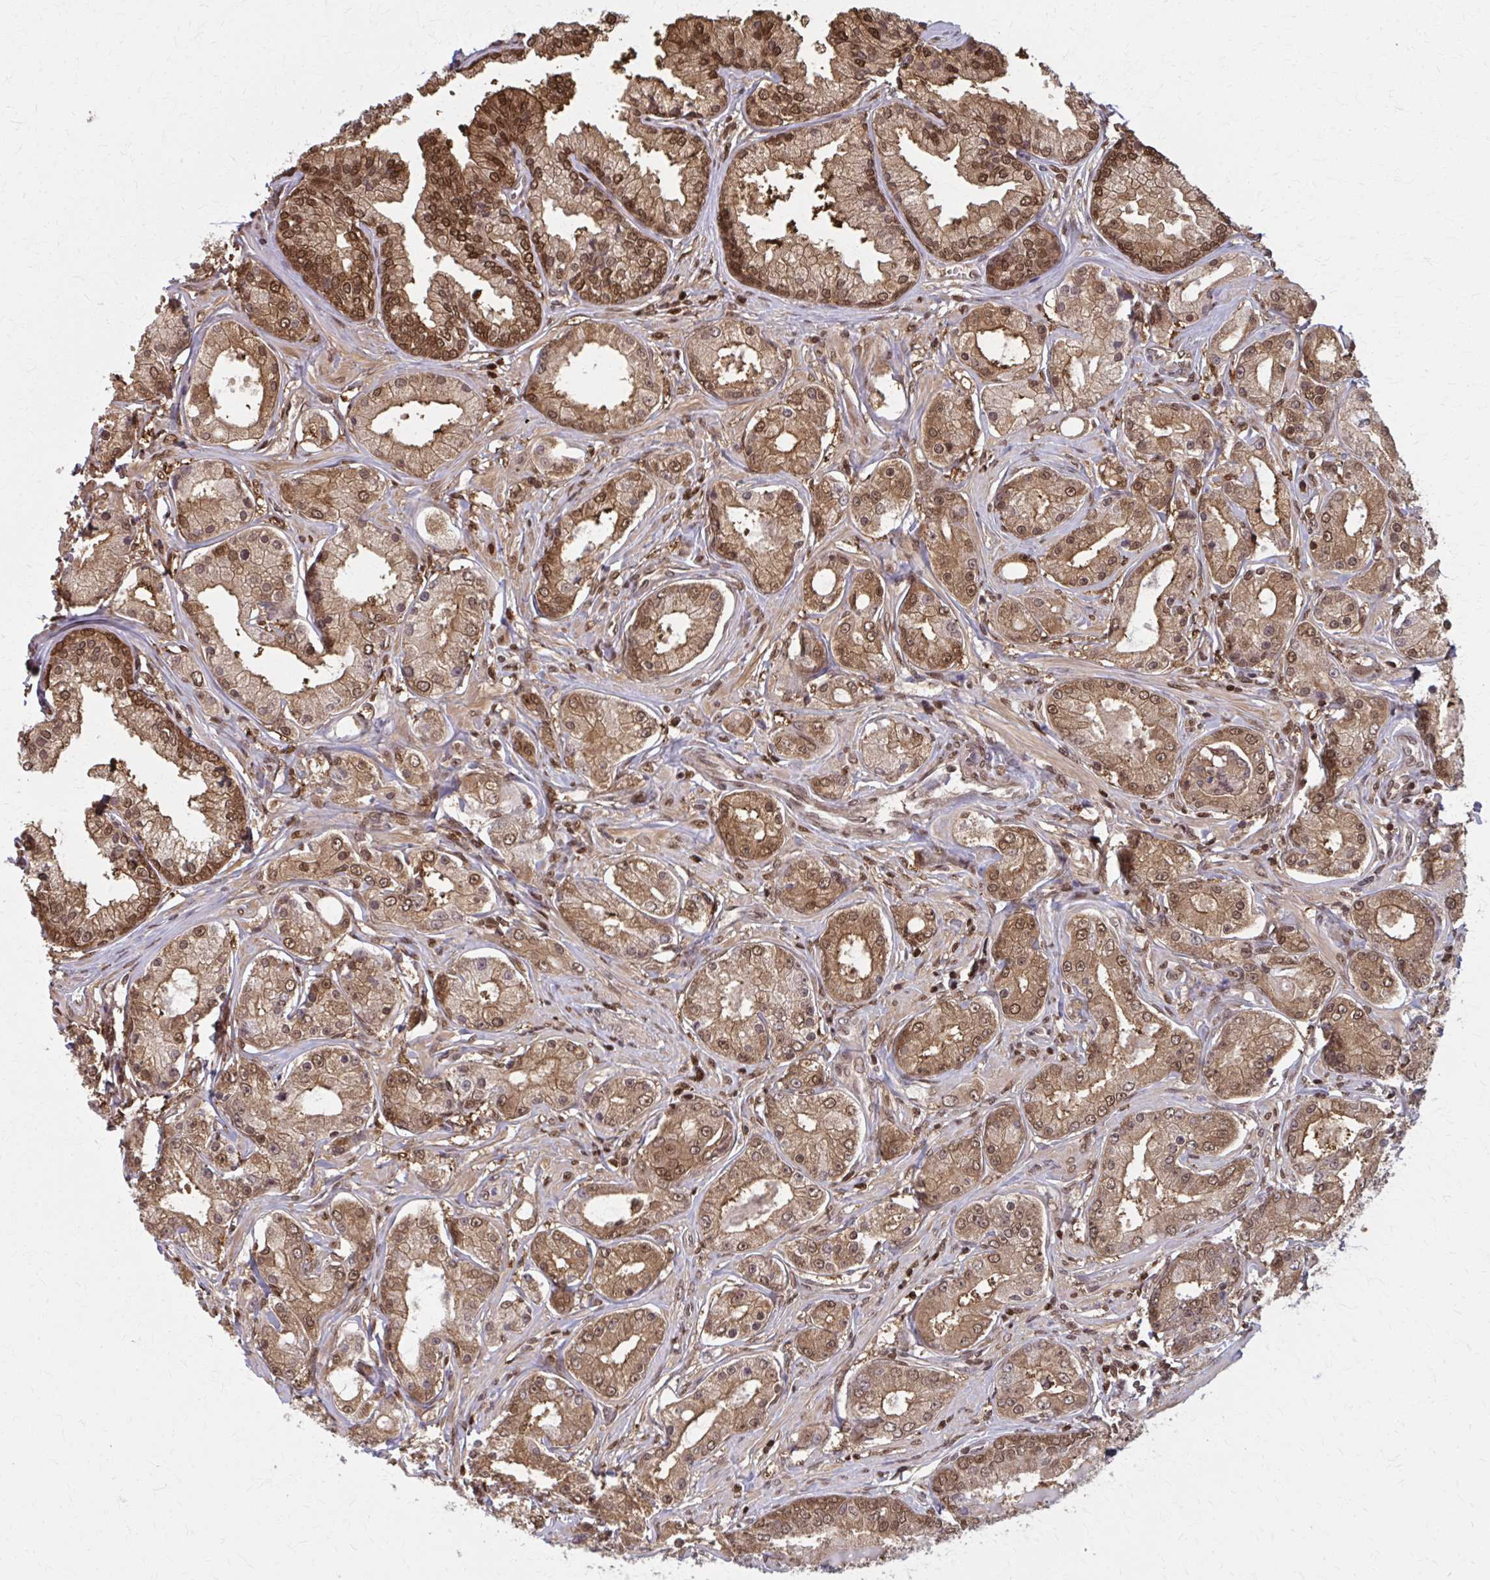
{"staining": {"intensity": "moderate", "quantity": ">75%", "location": "cytoplasmic/membranous,nuclear"}, "tissue": "prostate cancer", "cell_type": "Tumor cells", "image_type": "cancer", "snomed": [{"axis": "morphology", "description": "Adenocarcinoma, High grade"}, {"axis": "topography", "description": "Prostate"}], "caption": "High-grade adenocarcinoma (prostate) tissue displays moderate cytoplasmic/membranous and nuclear positivity in about >75% of tumor cells", "gene": "MDH1", "patient": {"sex": "male", "age": 66}}